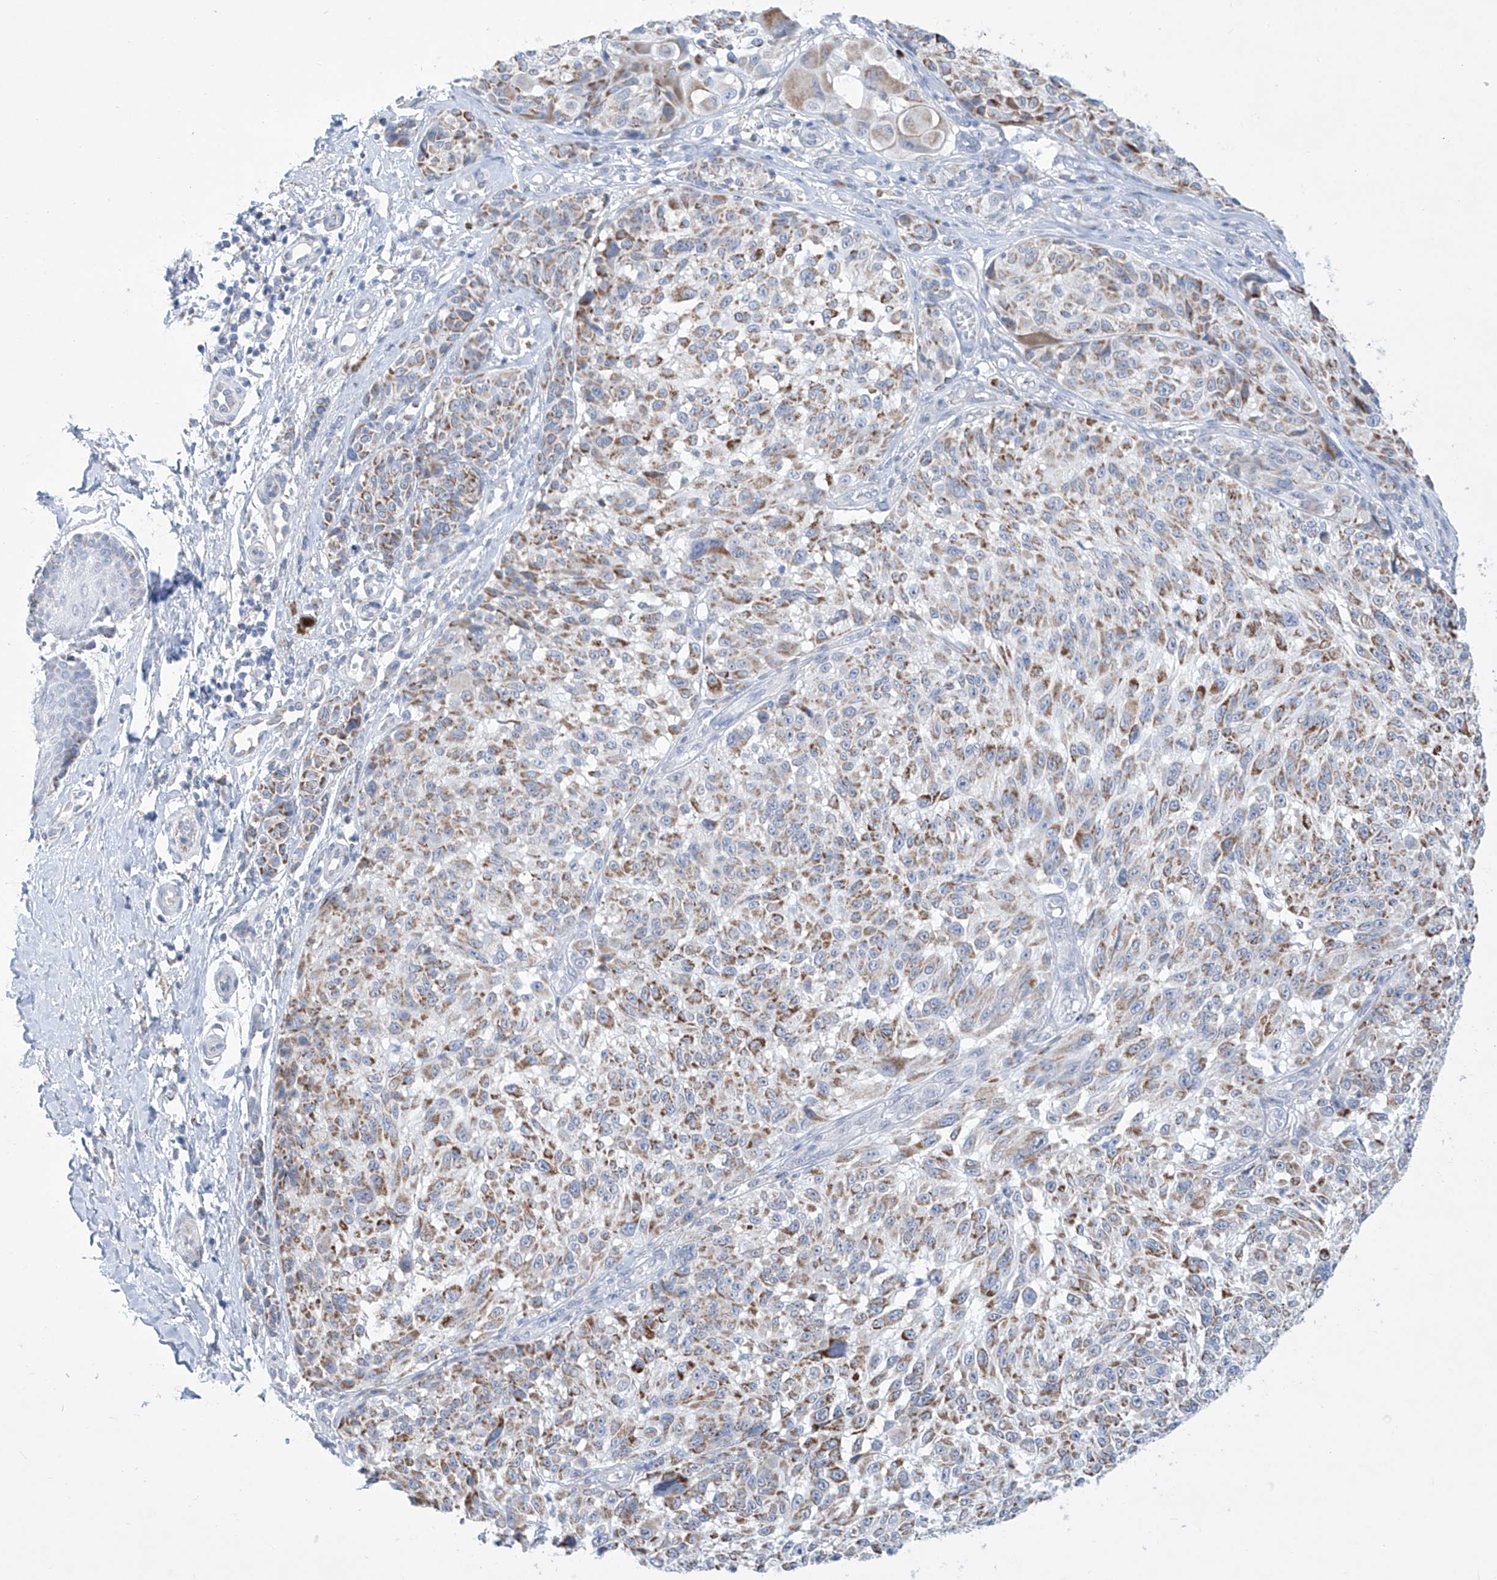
{"staining": {"intensity": "moderate", "quantity": ">75%", "location": "cytoplasmic/membranous"}, "tissue": "melanoma", "cell_type": "Tumor cells", "image_type": "cancer", "snomed": [{"axis": "morphology", "description": "Malignant melanoma, NOS"}, {"axis": "topography", "description": "Skin"}], "caption": "A medium amount of moderate cytoplasmic/membranous expression is appreciated in approximately >75% of tumor cells in melanoma tissue.", "gene": "ALDH6A1", "patient": {"sex": "male", "age": 83}}